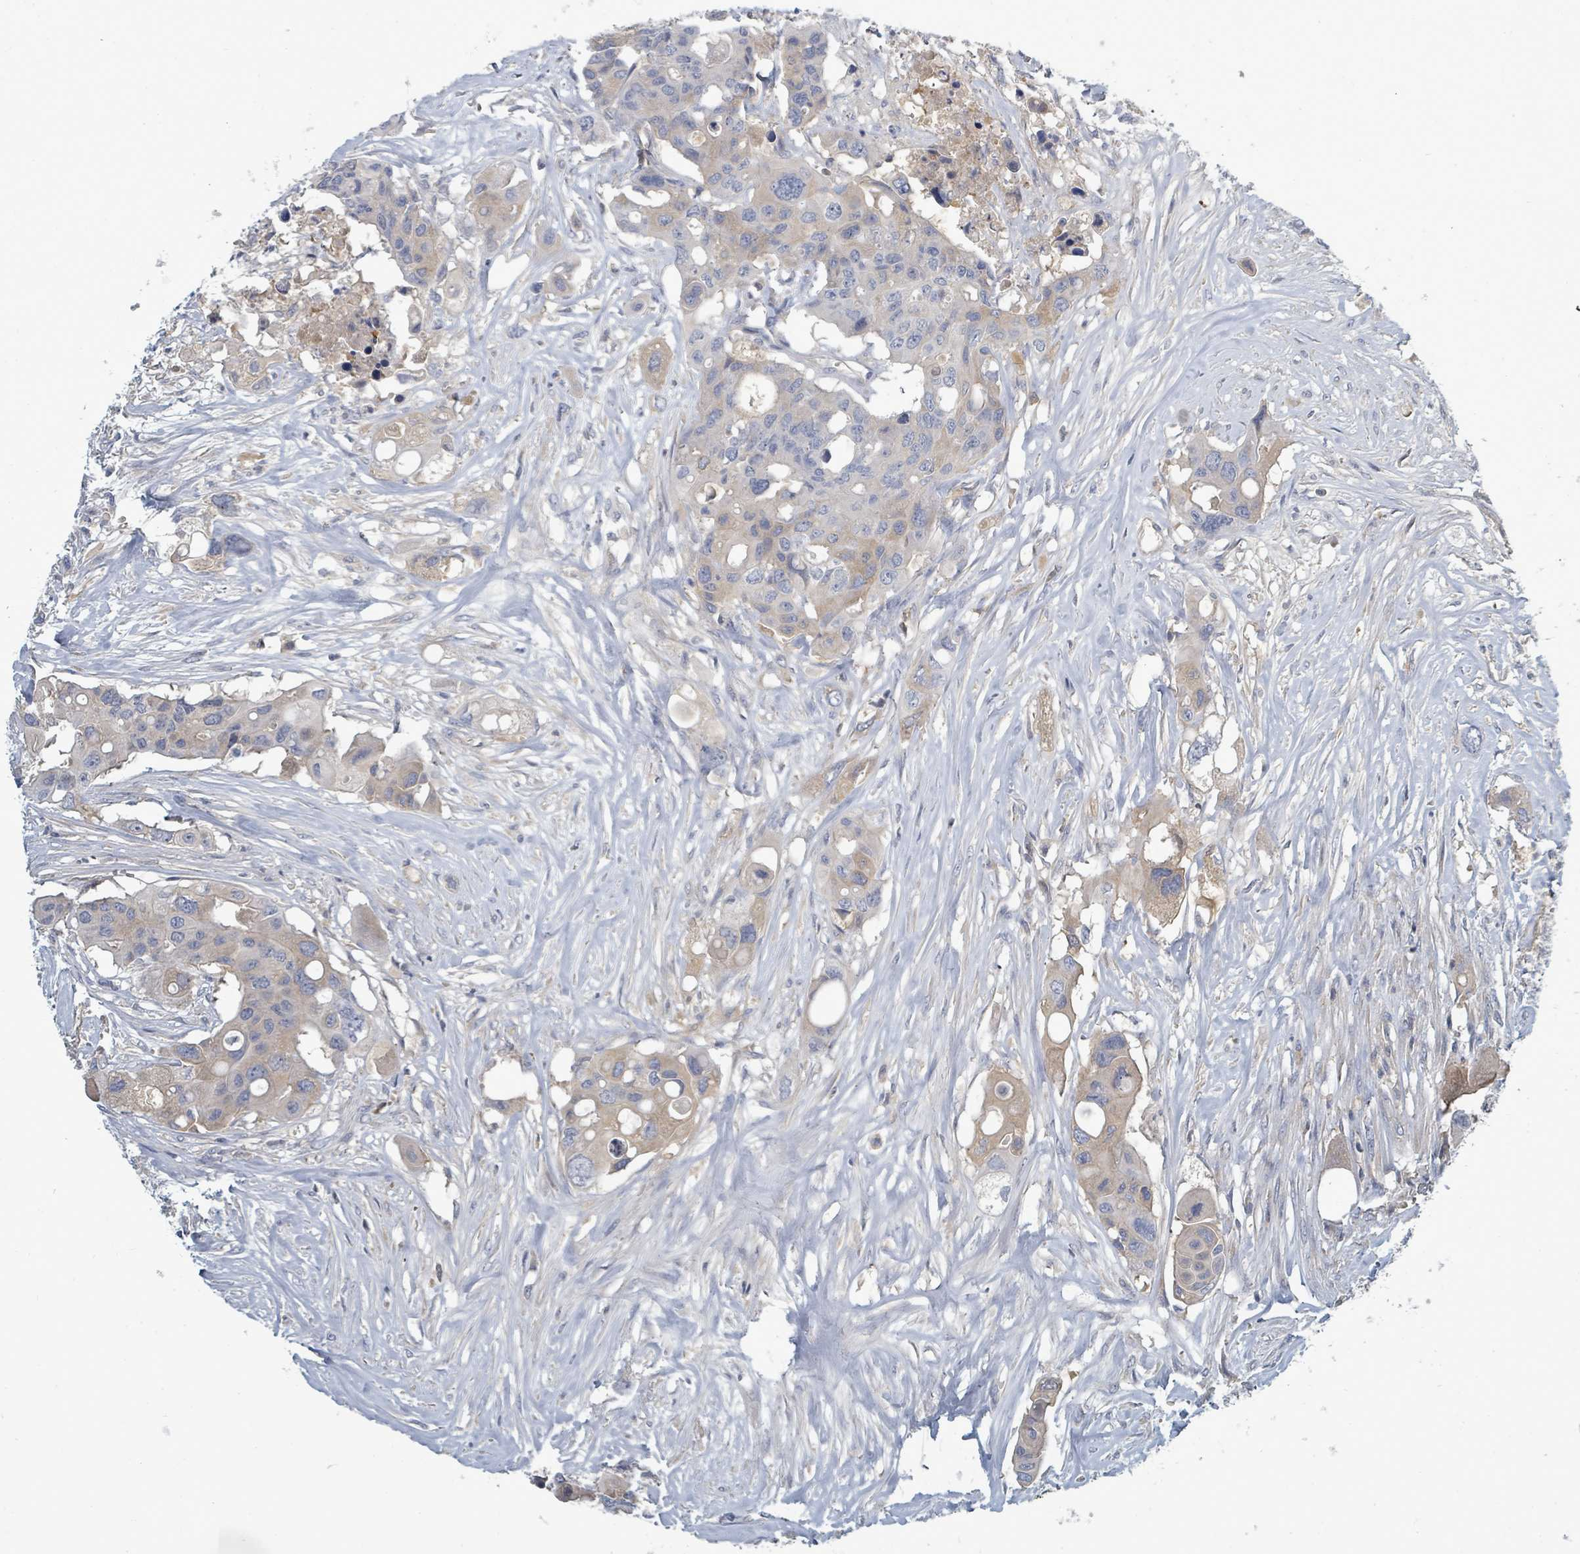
{"staining": {"intensity": "moderate", "quantity": "<25%", "location": "cytoplasmic/membranous"}, "tissue": "colorectal cancer", "cell_type": "Tumor cells", "image_type": "cancer", "snomed": [{"axis": "morphology", "description": "Adenocarcinoma, NOS"}, {"axis": "topography", "description": "Colon"}], "caption": "Immunohistochemistry micrograph of neoplastic tissue: human colorectal cancer stained using IHC demonstrates low levels of moderate protein expression localized specifically in the cytoplasmic/membranous of tumor cells, appearing as a cytoplasmic/membranous brown color.", "gene": "SLC25A23", "patient": {"sex": "male", "age": 77}}